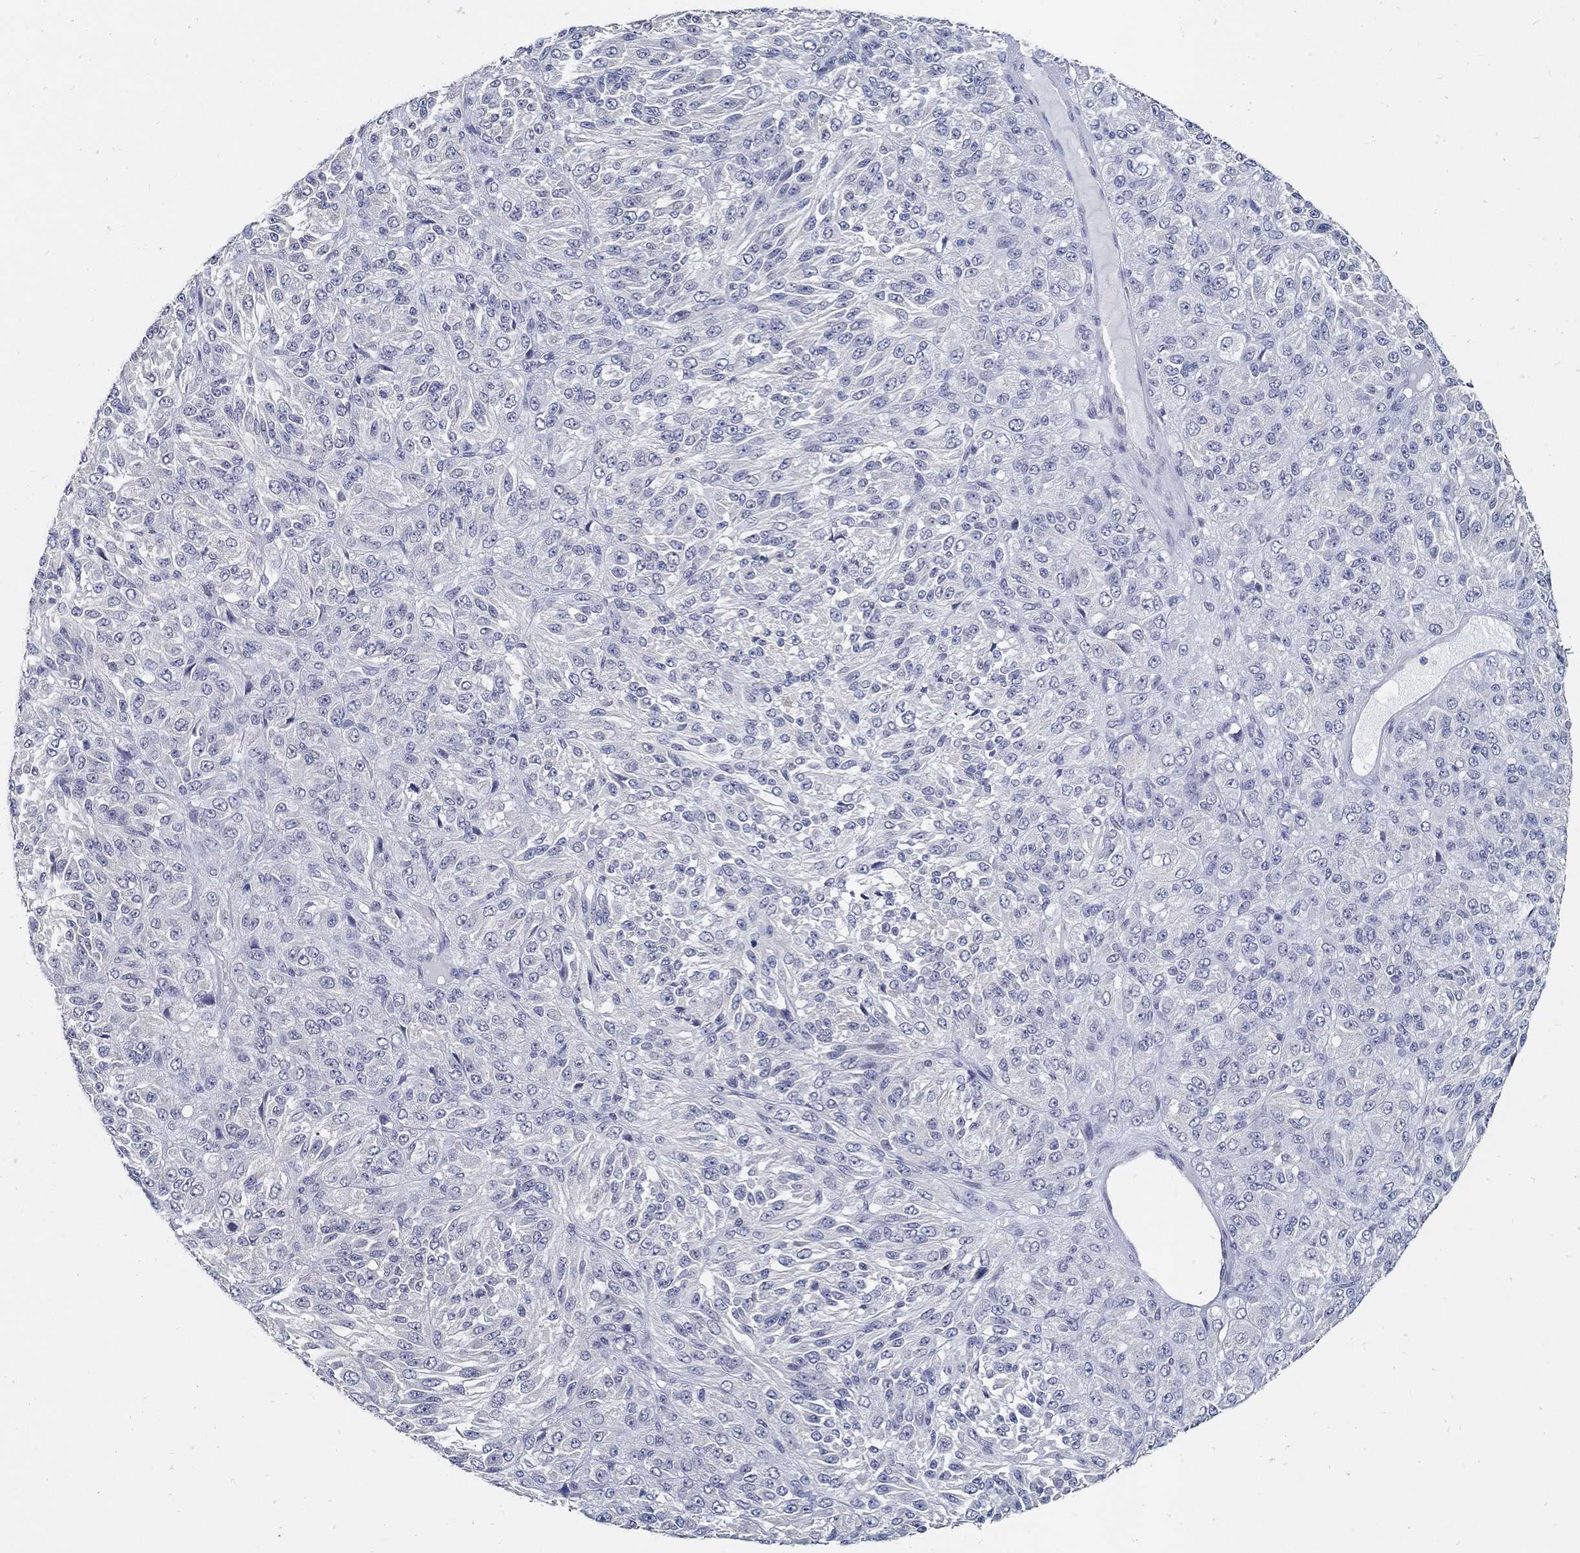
{"staining": {"intensity": "negative", "quantity": "none", "location": "none"}, "tissue": "melanoma", "cell_type": "Tumor cells", "image_type": "cancer", "snomed": [{"axis": "morphology", "description": "Malignant melanoma, Metastatic site"}, {"axis": "topography", "description": "Brain"}], "caption": "IHC histopathology image of neoplastic tissue: melanoma stained with DAB demonstrates no significant protein expression in tumor cells.", "gene": "USP29", "patient": {"sex": "female", "age": 56}}